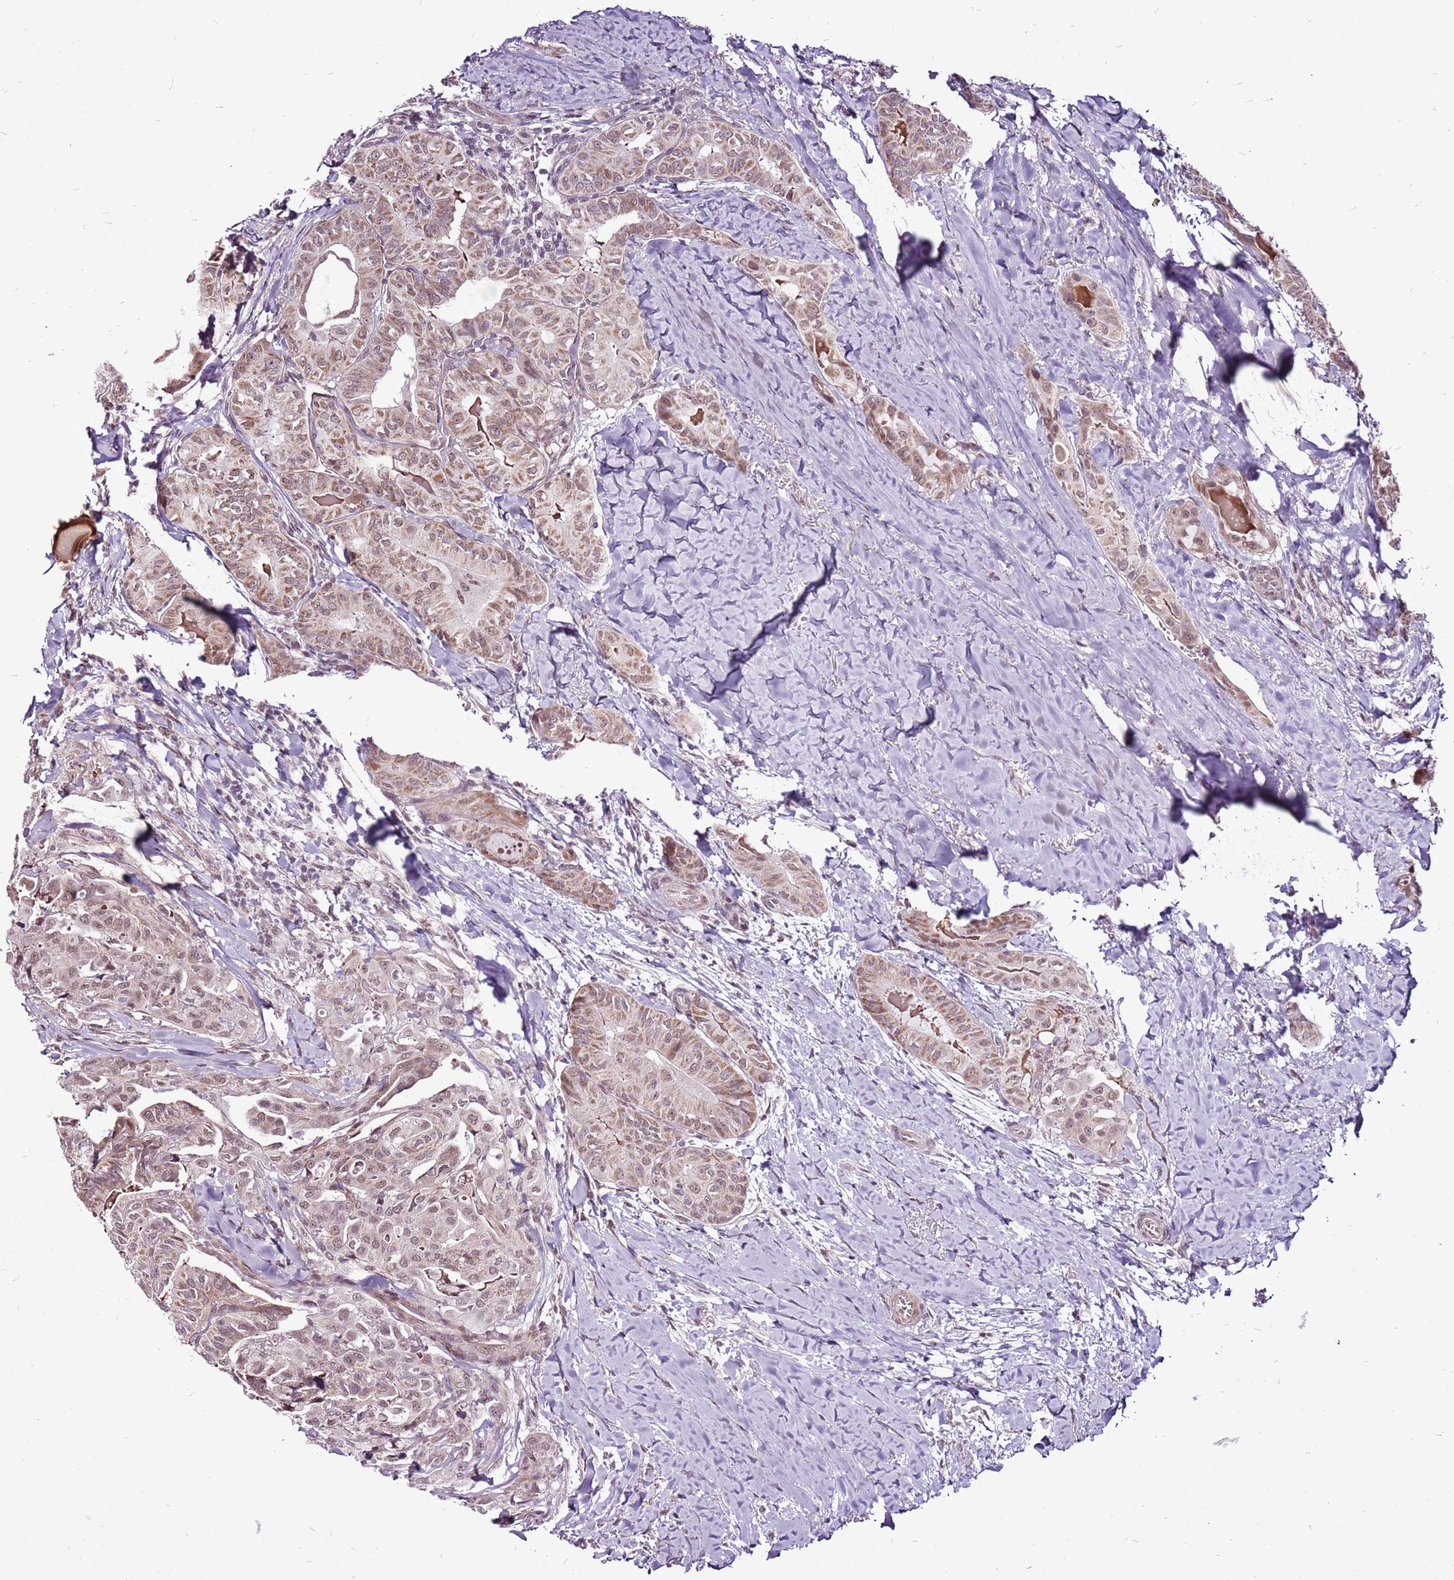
{"staining": {"intensity": "moderate", "quantity": ">75%", "location": "cytoplasmic/membranous,nuclear"}, "tissue": "thyroid cancer", "cell_type": "Tumor cells", "image_type": "cancer", "snomed": [{"axis": "morphology", "description": "Papillary adenocarcinoma, NOS"}, {"axis": "topography", "description": "Thyroid gland"}], "caption": "Moderate cytoplasmic/membranous and nuclear positivity is appreciated in about >75% of tumor cells in thyroid cancer (papillary adenocarcinoma).", "gene": "CCDC166", "patient": {"sex": "female", "age": 68}}